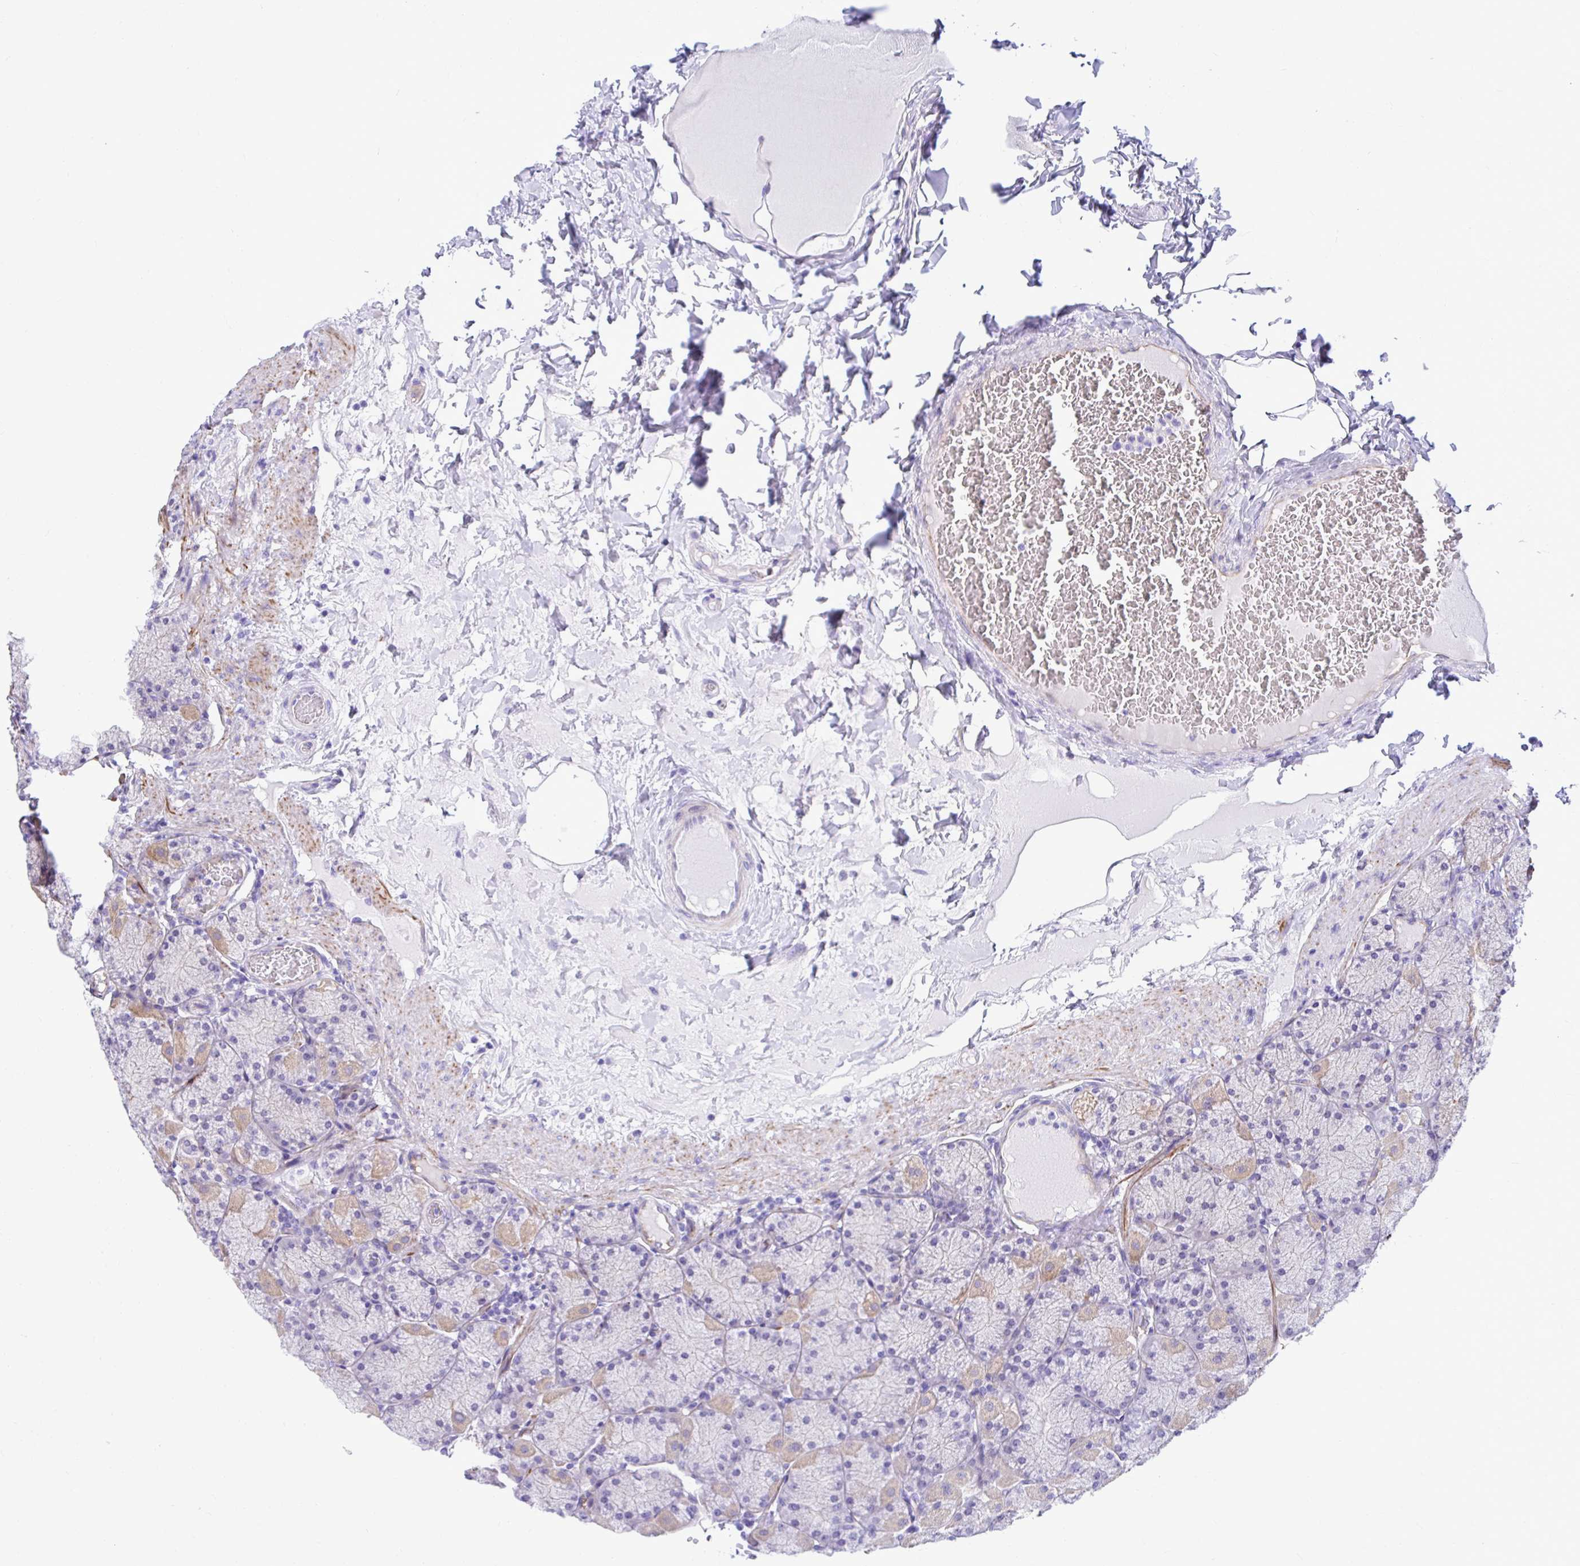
{"staining": {"intensity": "negative", "quantity": "none", "location": "none"}, "tissue": "stomach", "cell_type": "Glandular cells", "image_type": "normal", "snomed": [{"axis": "morphology", "description": "Normal tissue, NOS"}, {"axis": "topography", "description": "Stomach, upper"}], "caption": "Immunohistochemistry (IHC) image of unremarkable stomach stained for a protein (brown), which demonstrates no positivity in glandular cells.", "gene": "ABCG2", "patient": {"sex": "female", "age": 56}}